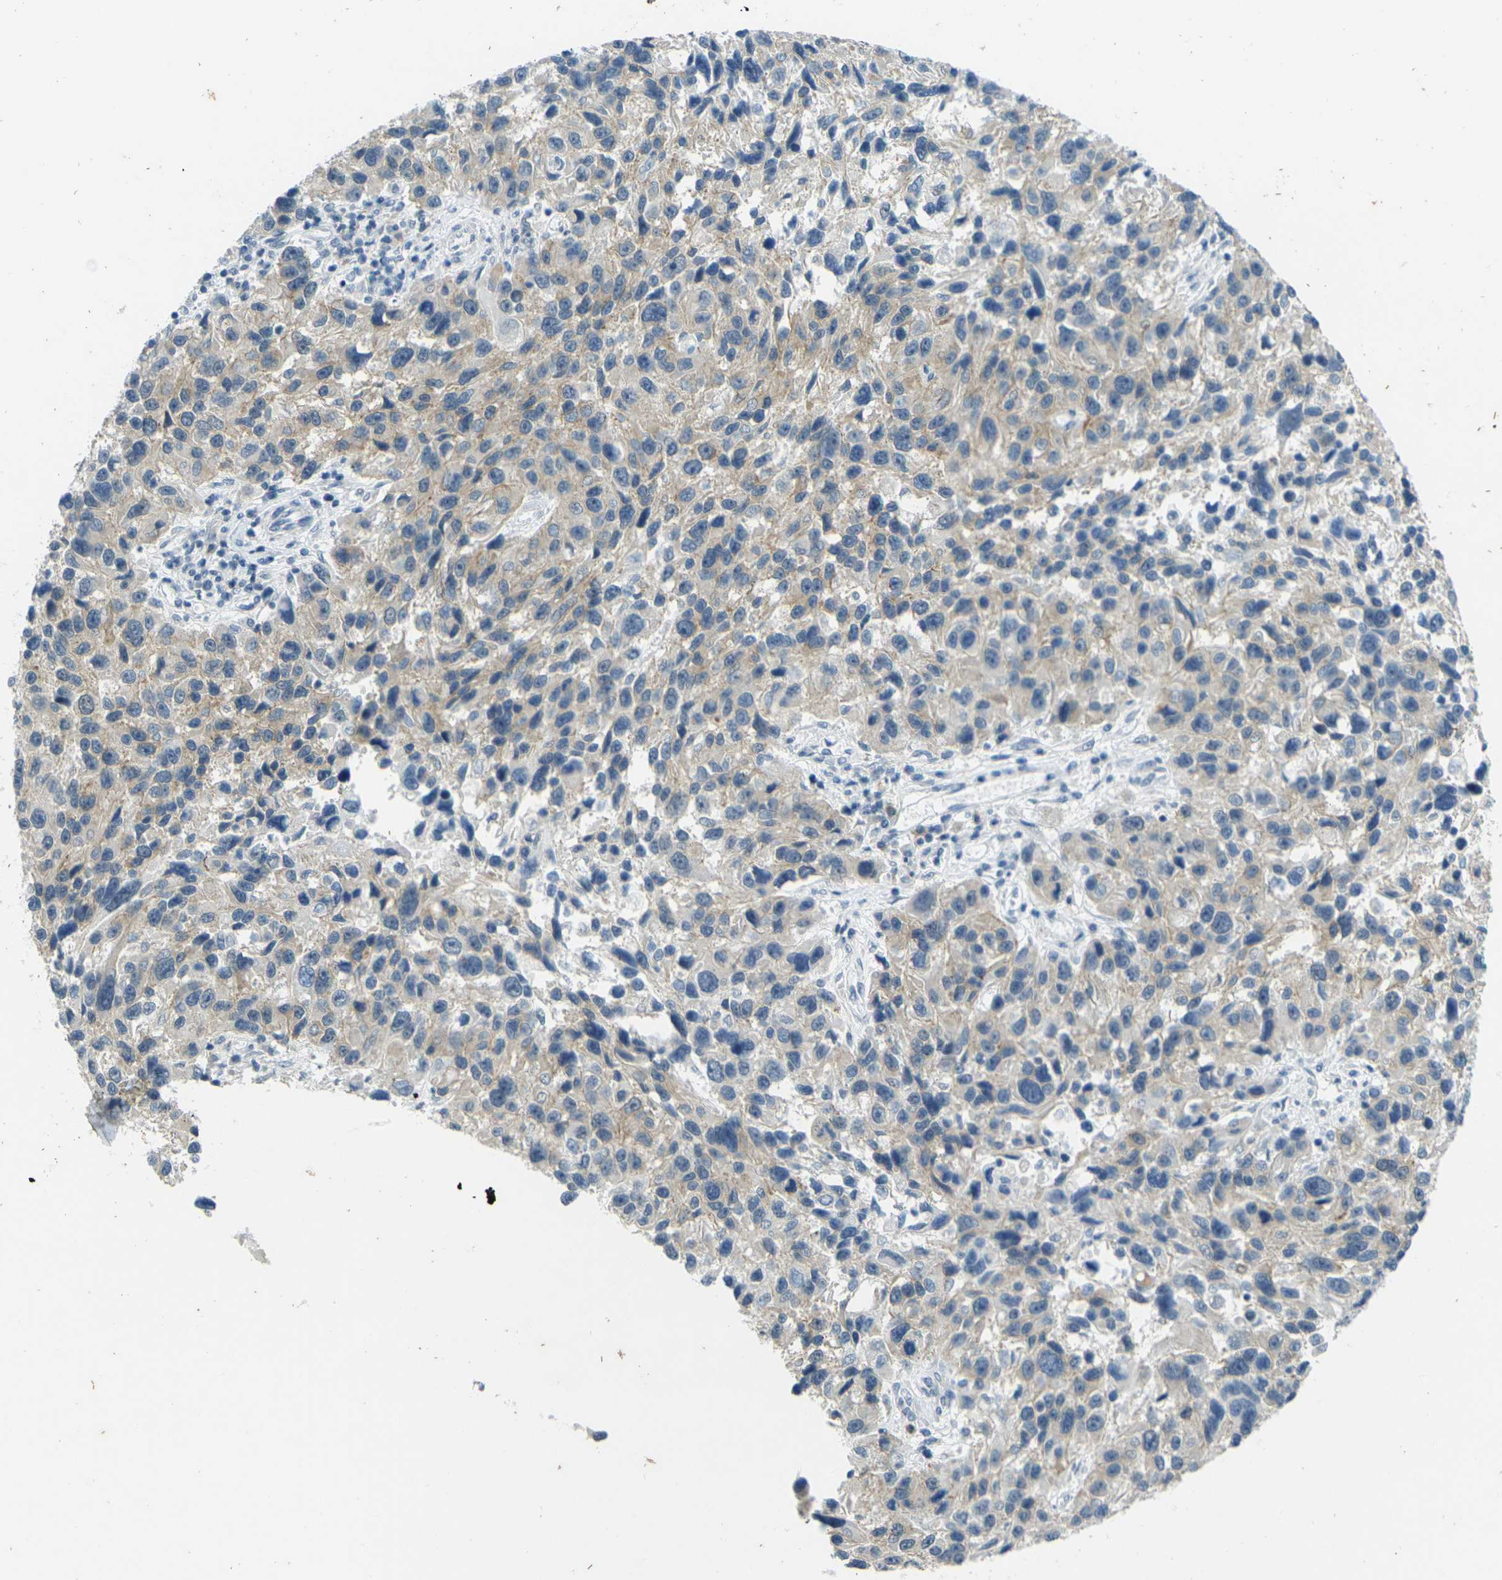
{"staining": {"intensity": "weak", "quantity": ">75%", "location": "cytoplasmic/membranous"}, "tissue": "melanoma", "cell_type": "Tumor cells", "image_type": "cancer", "snomed": [{"axis": "morphology", "description": "Malignant melanoma, NOS"}, {"axis": "topography", "description": "Skin"}], "caption": "Immunohistochemical staining of human melanoma exhibits low levels of weak cytoplasmic/membranous protein positivity in about >75% of tumor cells. (Stains: DAB in brown, nuclei in blue, Microscopy: brightfield microscopy at high magnification).", "gene": "SPTBN2", "patient": {"sex": "male", "age": 53}}